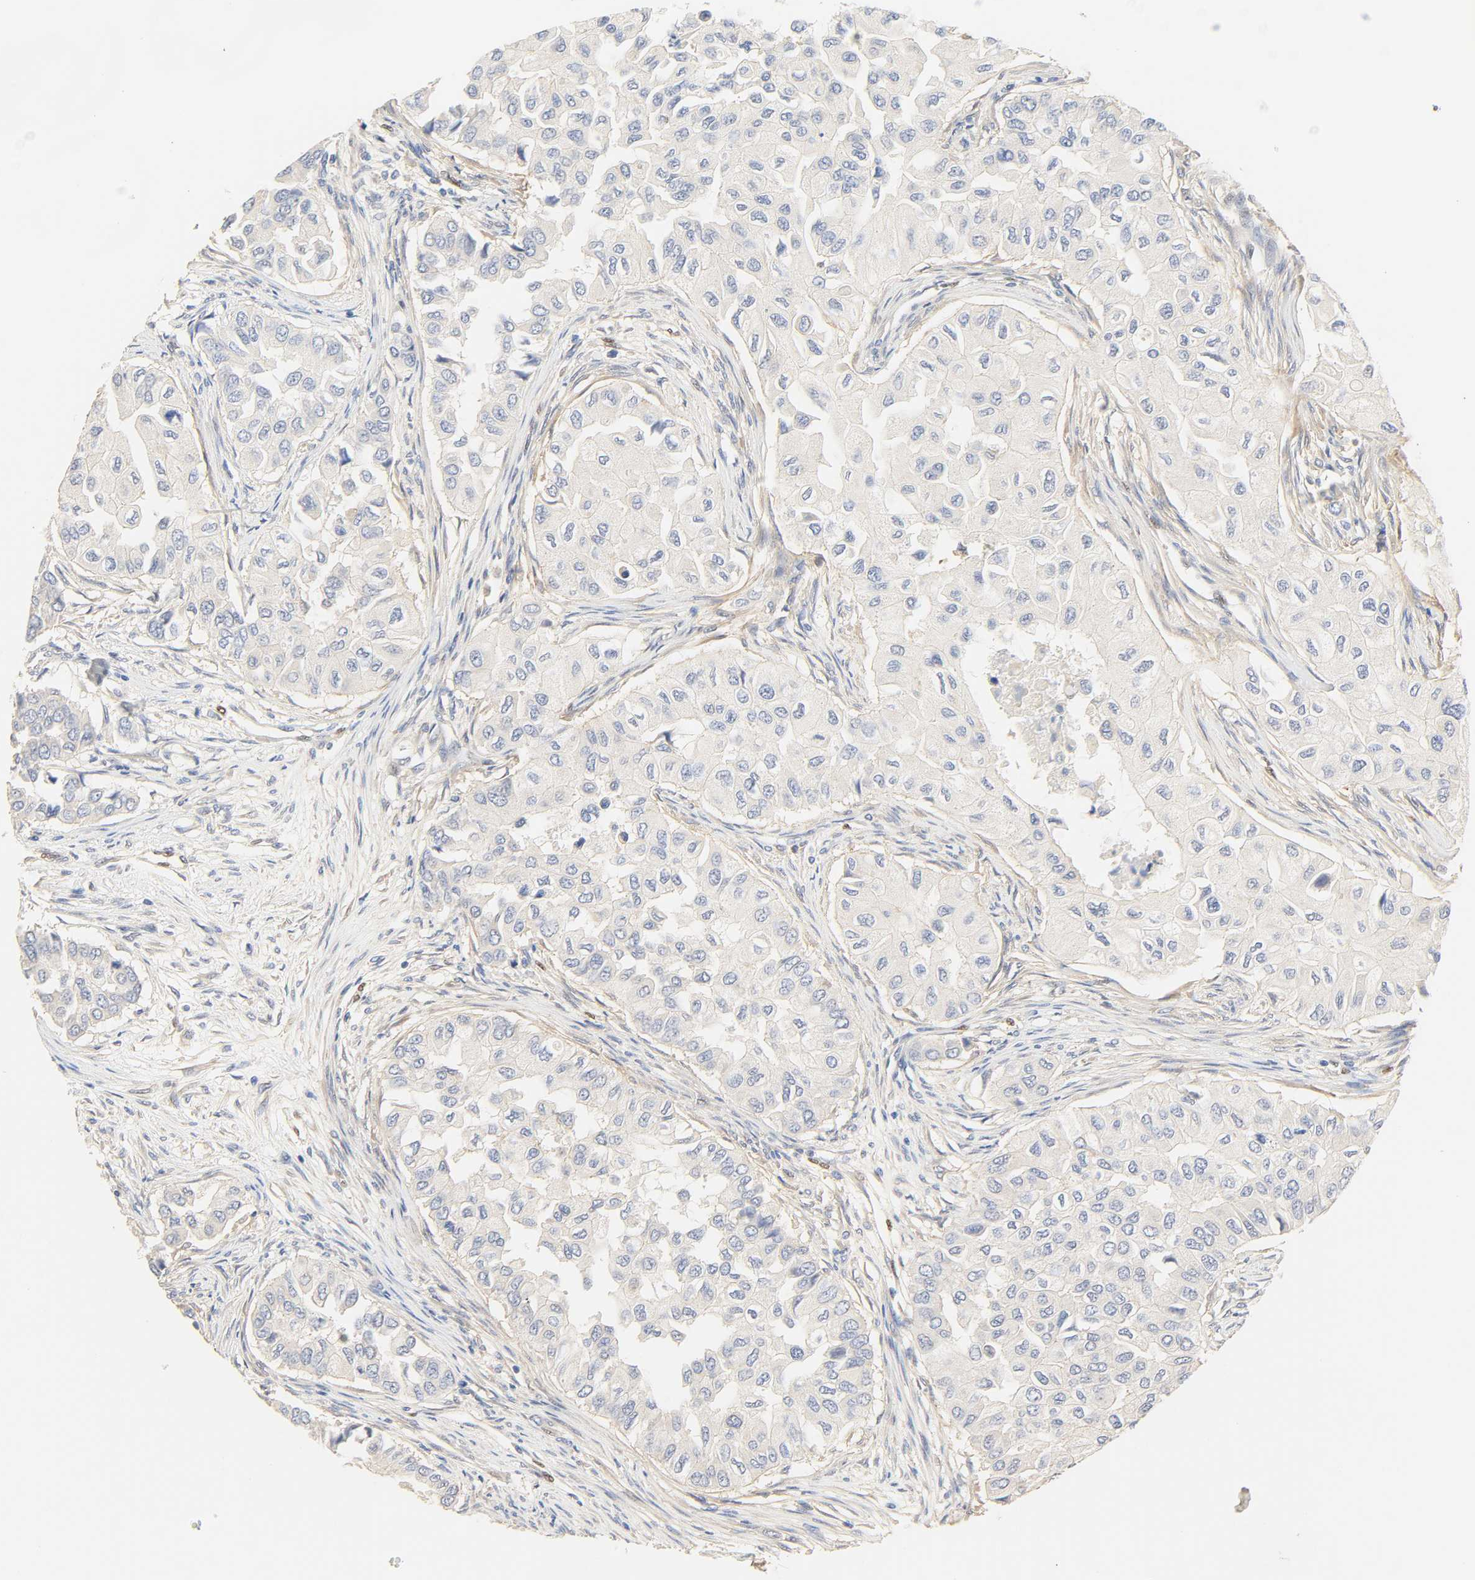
{"staining": {"intensity": "negative", "quantity": "none", "location": "none"}, "tissue": "breast cancer", "cell_type": "Tumor cells", "image_type": "cancer", "snomed": [{"axis": "morphology", "description": "Normal tissue, NOS"}, {"axis": "morphology", "description": "Duct carcinoma"}, {"axis": "topography", "description": "Breast"}], "caption": "A micrograph of invasive ductal carcinoma (breast) stained for a protein displays no brown staining in tumor cells.", "gene": "BORCS8-MEF2B", "patient": {"sex": "female", "age": 49}}